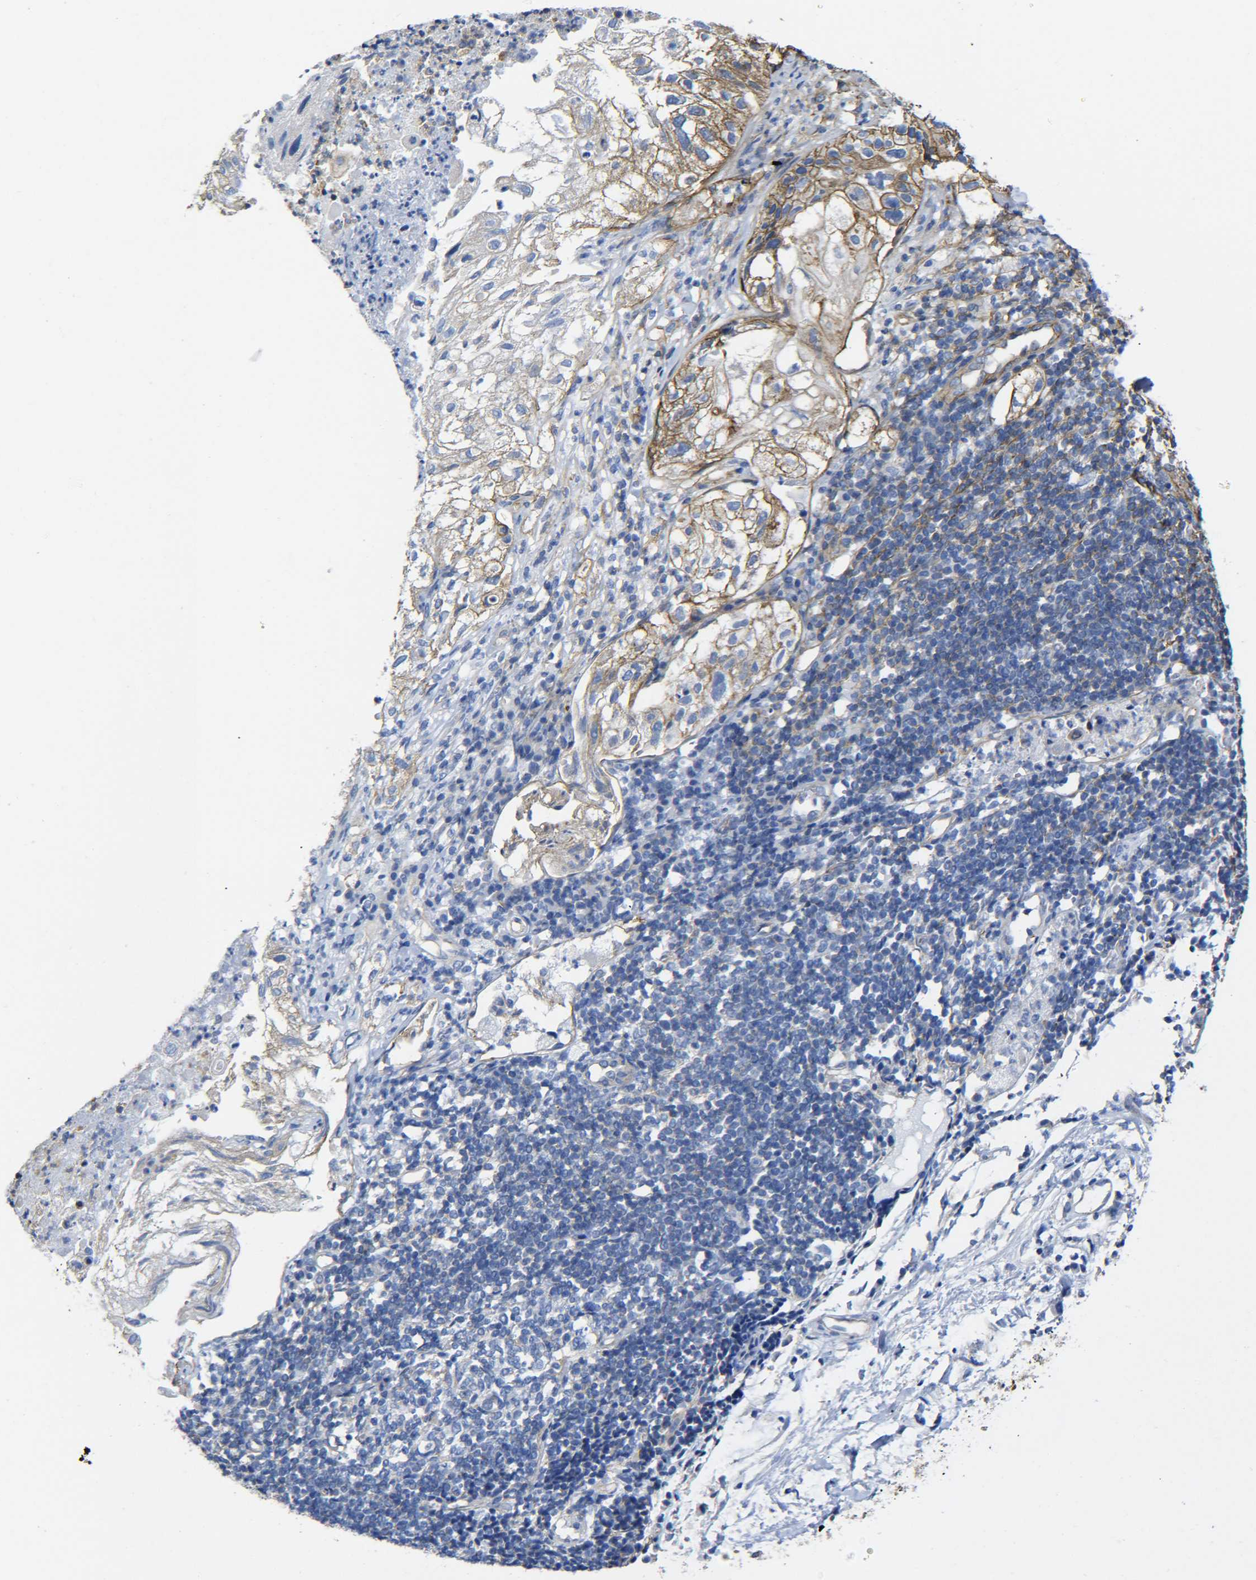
{"staining": {"intensity": "moderate", "quantity": "25%-75%", "location": "cytoplasmic/membranous"}, "tissue": "lung cancer", "cell_type": "Tumor cells", "image_type": "cancer", "snomed": [{"axis": "morphology", "description": "Inflammation, NOS"}, {"axis": "morphology", "description": "Squamous cell carcinoma, NOS"}, {"axis": "topography", "description": "Lymph node"}, {"axis": "topography", "description": "Soft tissue"}, {"axis": "topography", "description": "Lung"}], "caption": "A photomicrograph of squamous cell carcinoma (lung) stained for a protein shows moderate cytoplasmic/membranous brown staining in tumor cells.", "gene": "SPTBN1", "patient": {"sex": "male", "age": 66}}